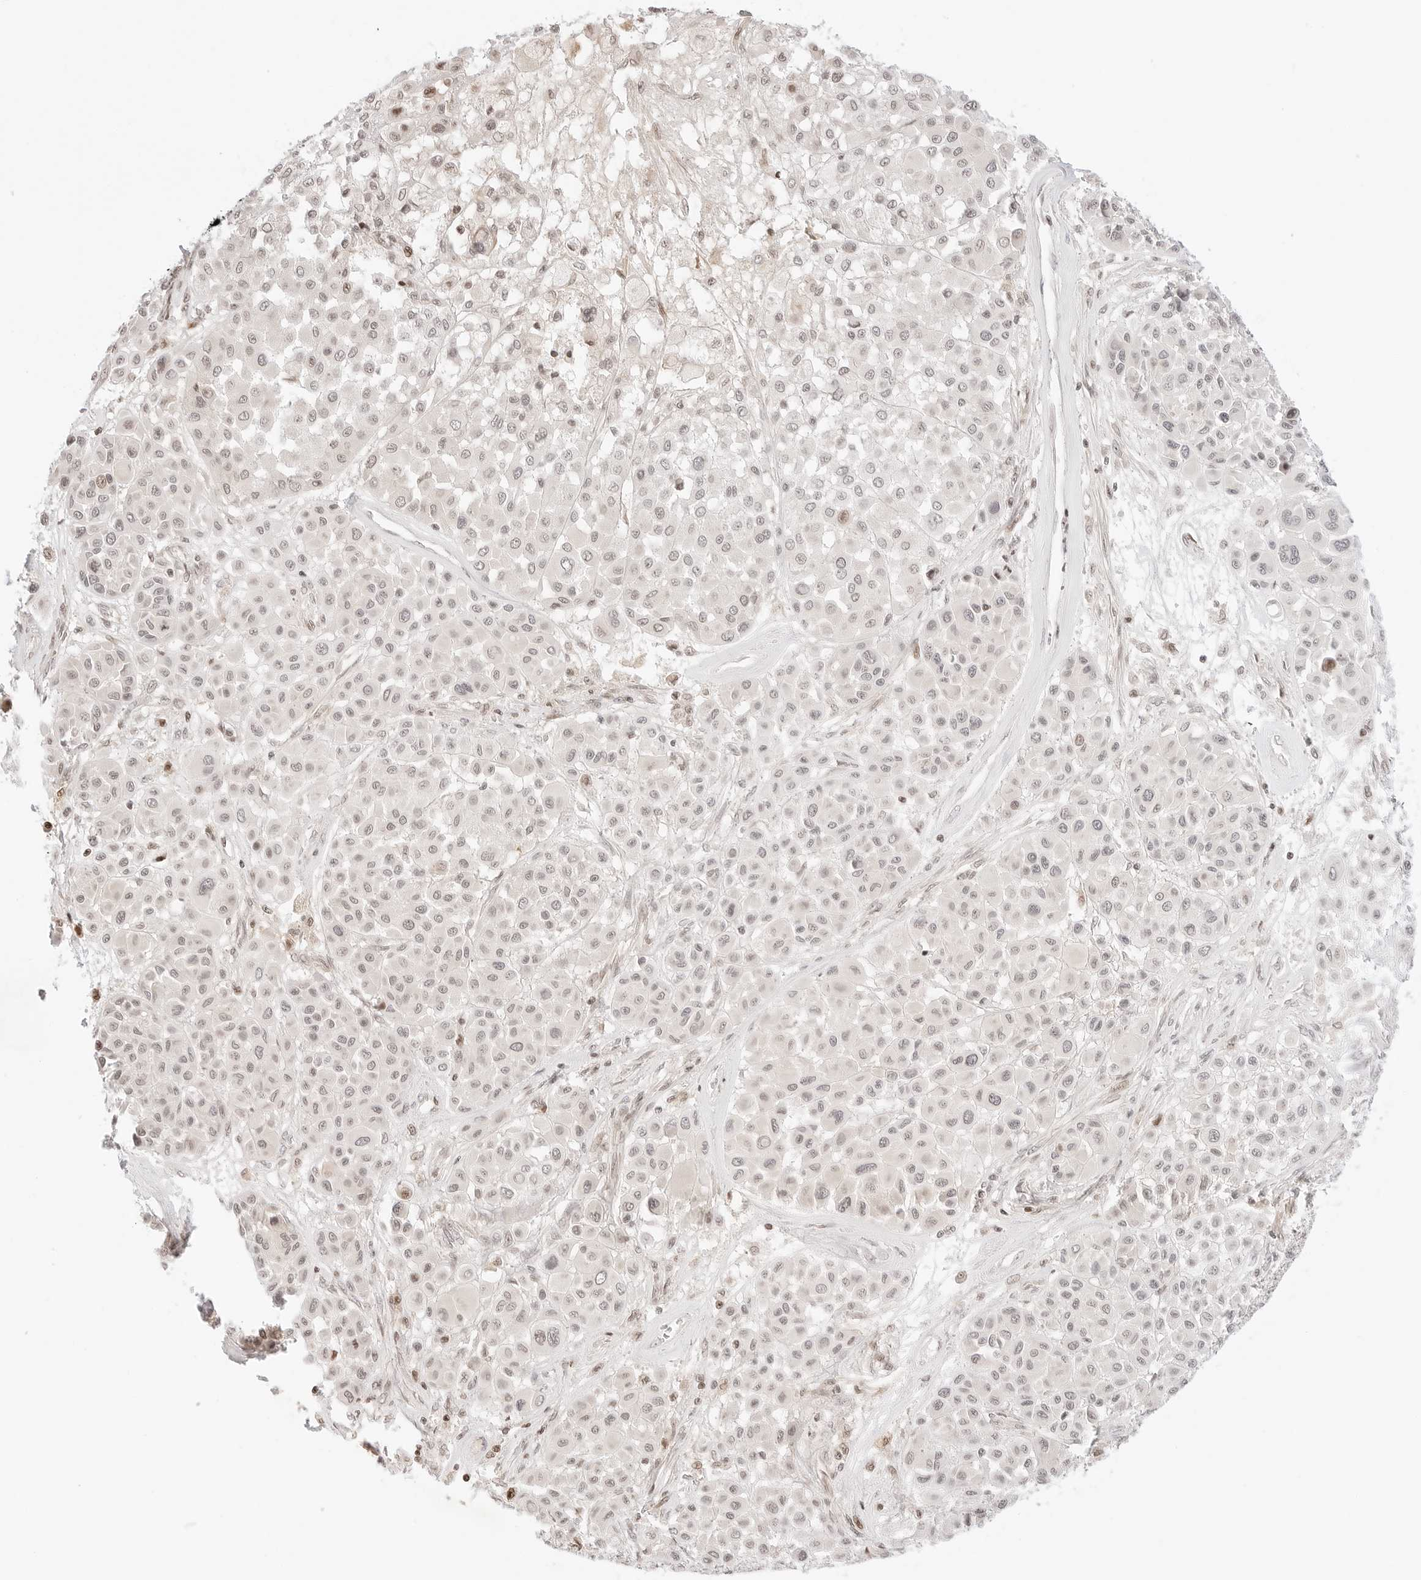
{"staining": {"intensity": "negative", "quantity": "none", "location": "none"}, "tissue": "melanoma", "cell_type": "Tumor cells", "image_type": "cancer", "snomed": [{"axis": "morphology", "description": "Malignant melanoma, Metastatic site"}, {"axis": "topography", "description": "Soft tissue"}], "caption": "This is an immunohistochemistry micrograph of melanoma. There is no positivity in tumor cells.", "gene": "RPS6KL1", "patient": {"sex": "male", "age": 41}}